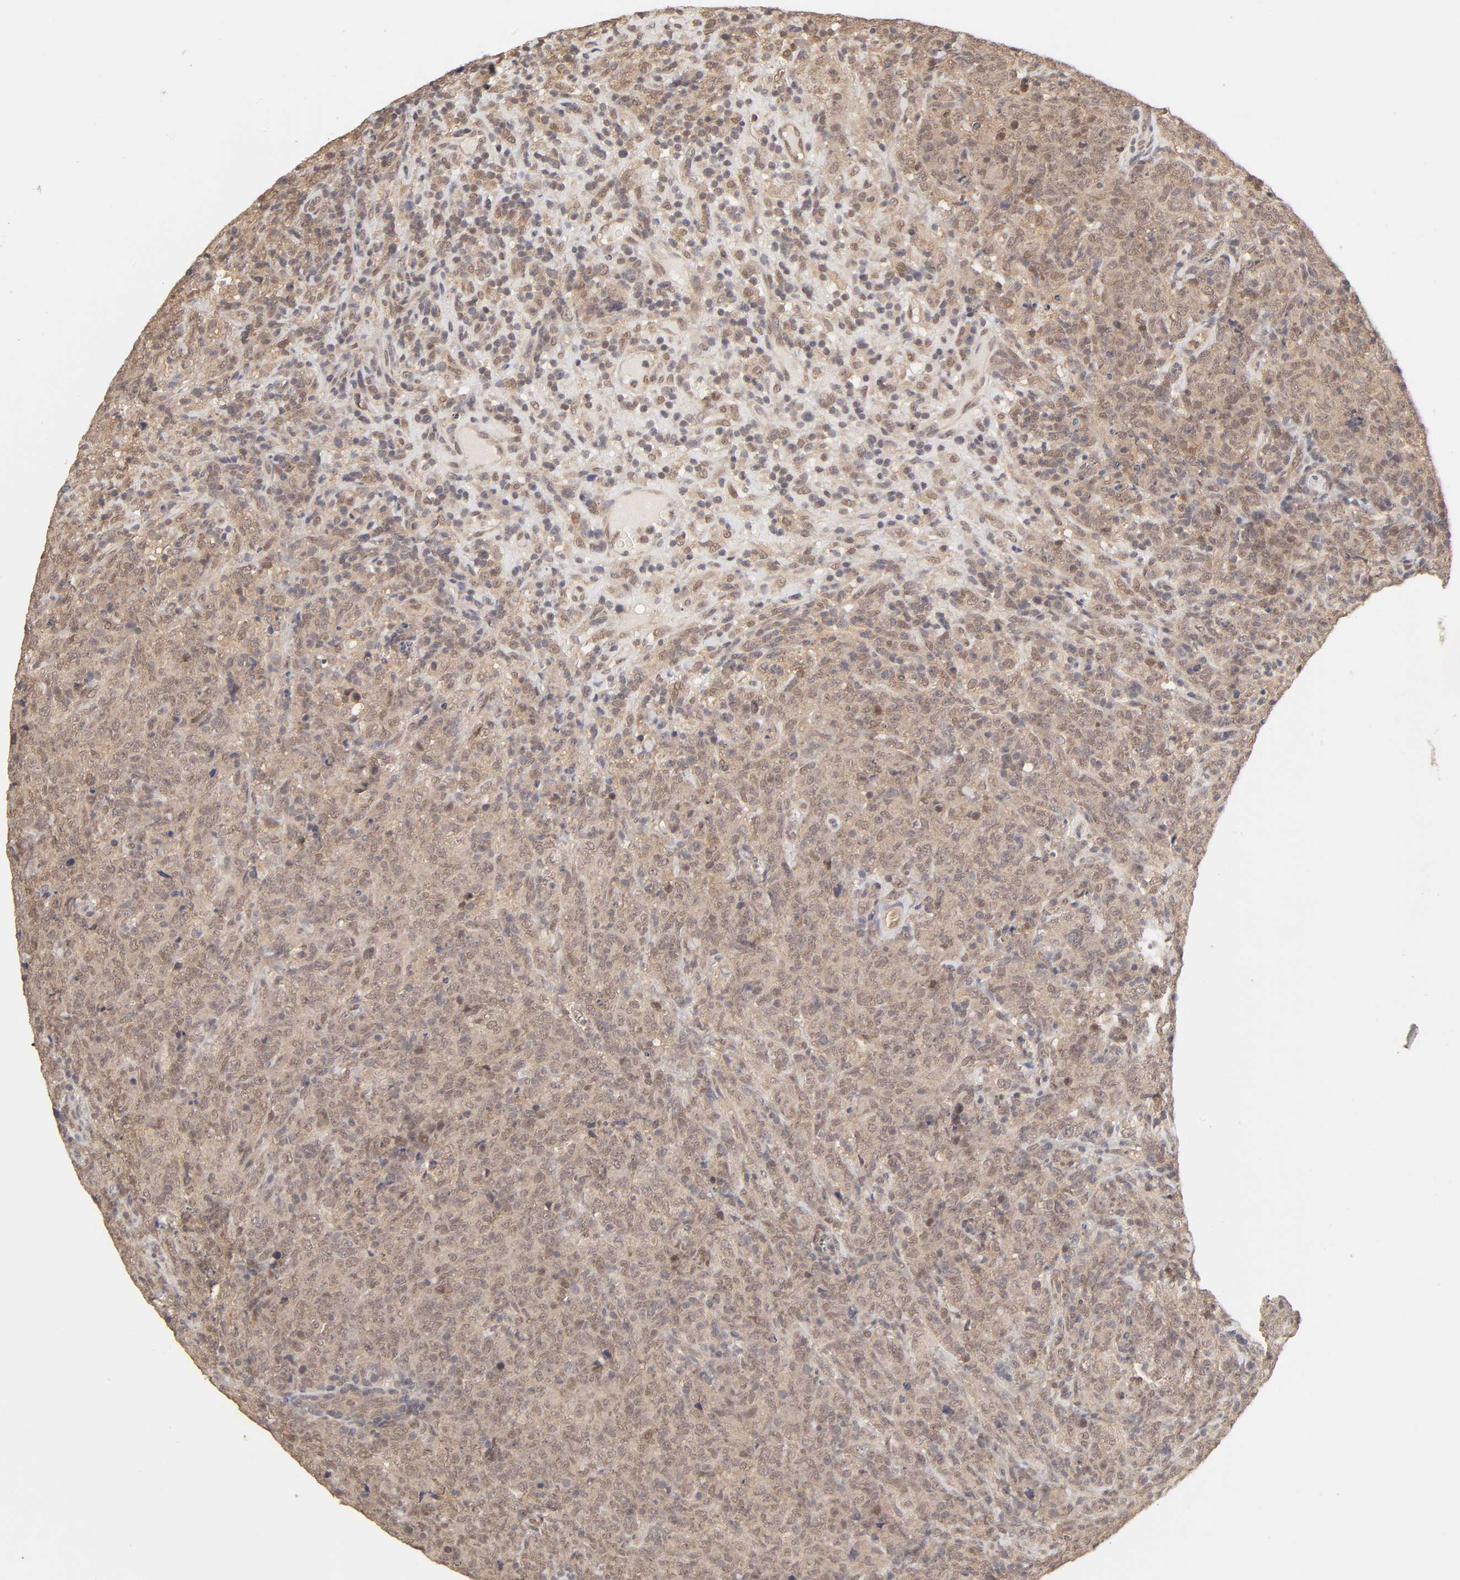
{"staining": {"intensity": "weak", "quantity": ">75%", "location": "cytoplasmic/membranous"}, "tissue": "lymphoma", "cell_type": "Tumor cells", "image_type": "cancer", "snomed": [{"axis": "morphology", "description": "Malignant lymphoma, non-Hodgkin's type, High grade"}, {"axis": "topography", "description": "Tonsil"}], "caption": "There is low levels of weak cytoplasmic/membranous expression in tumor cells of malignant lymphoma, non-Hodgkin's type (high-grade), as demonstrated by immunohistochemical staining (brown color).", "gene": "MAPK1", "patient": {"sex": "female", "age": 36}}